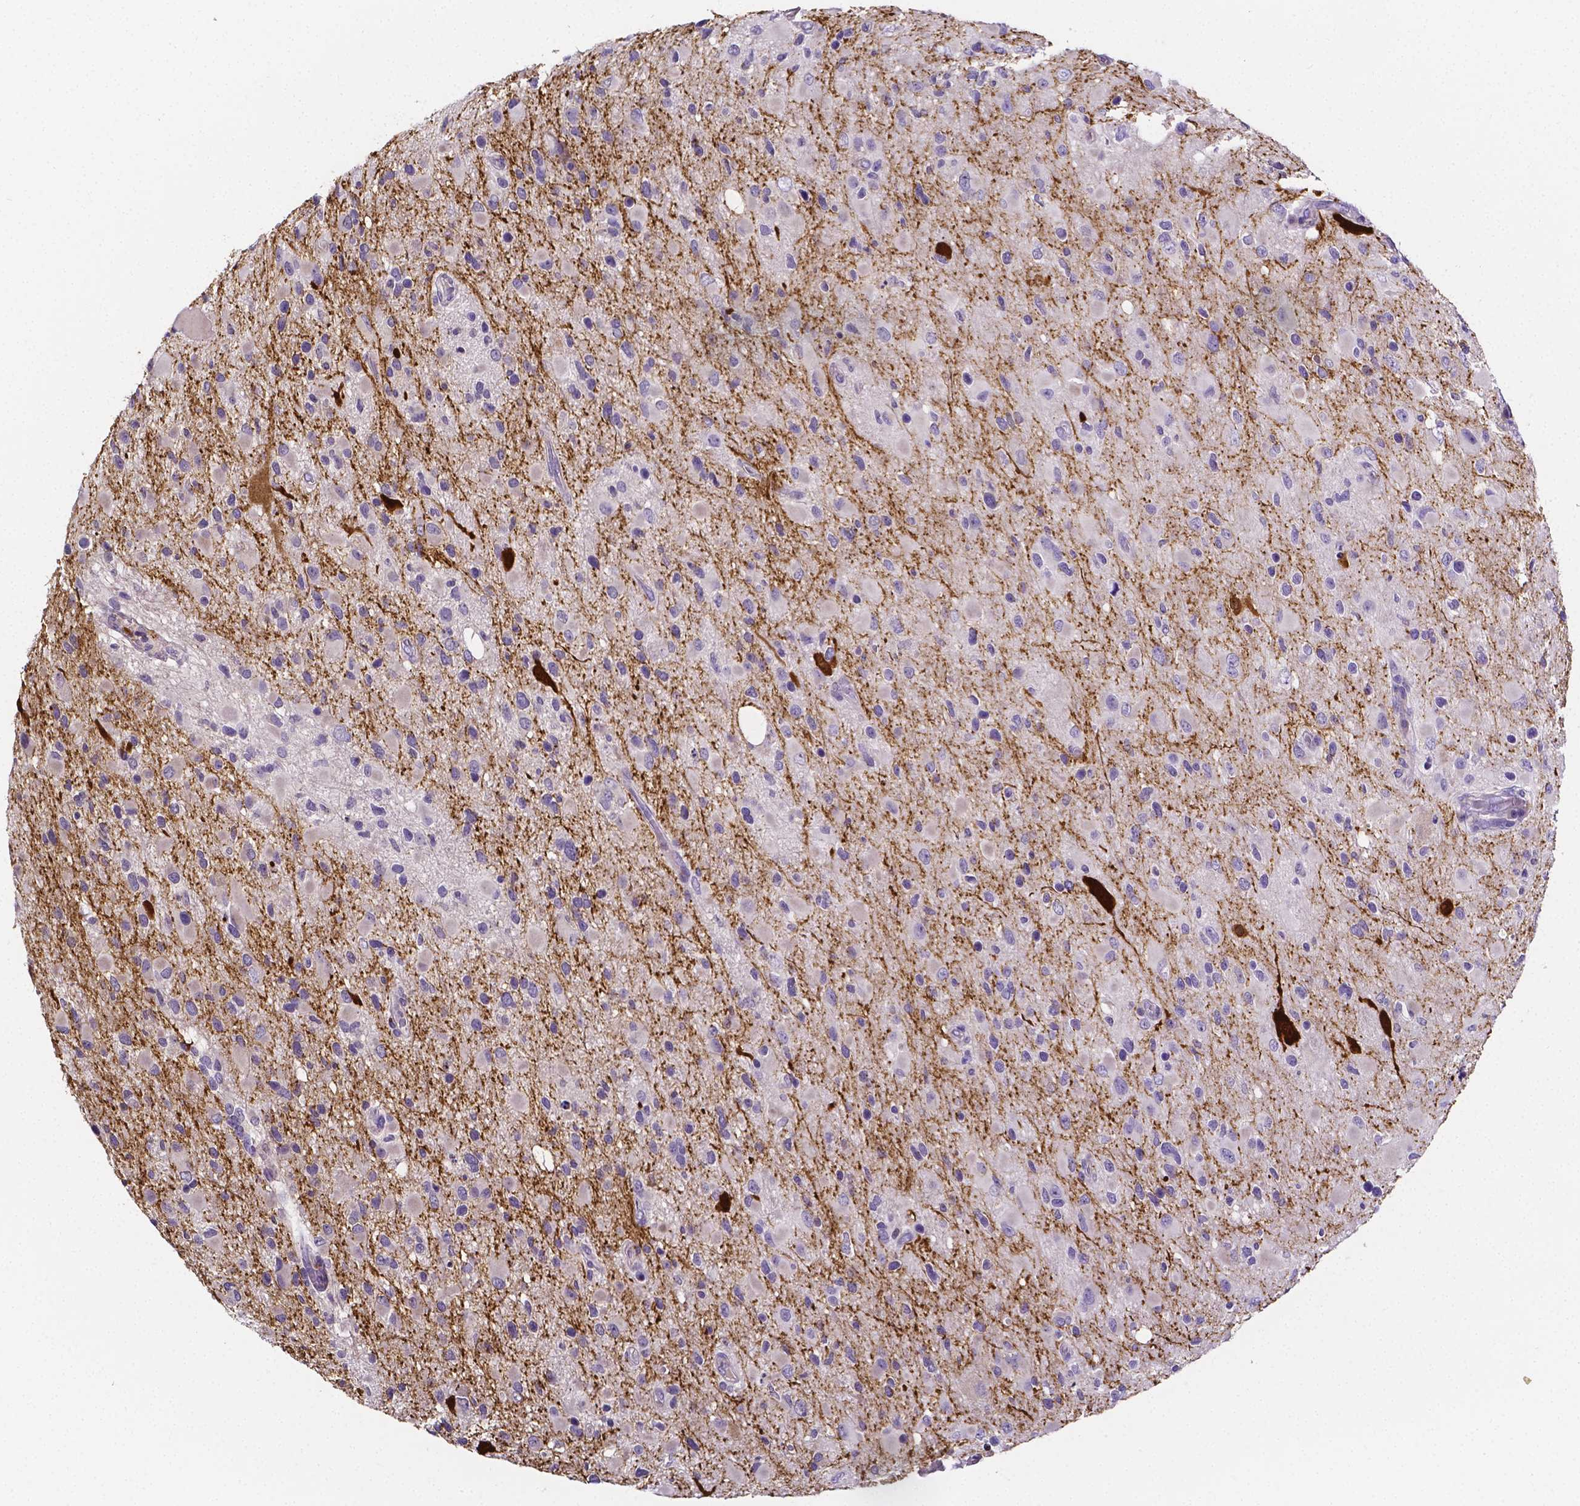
{"staining": {"intensity": "negative", "quantity": "none", "location": "none"}, "tissue": "glioma", "cell_type": "Tumor cells", "image_type": "cancer", "snomed": [{"axis": "morphology", "description": "Glioma, malignant, Low grade"}, {"axis": "topography", "description": "Brain"}], "caption": "This is an immunohistochemistry (IHC) histopathology image of human low-grade glioma (malignant). There is no positivity in tumor cells.", "gene": "NRGN", "patient": {"sex": "female", "age": 32}}